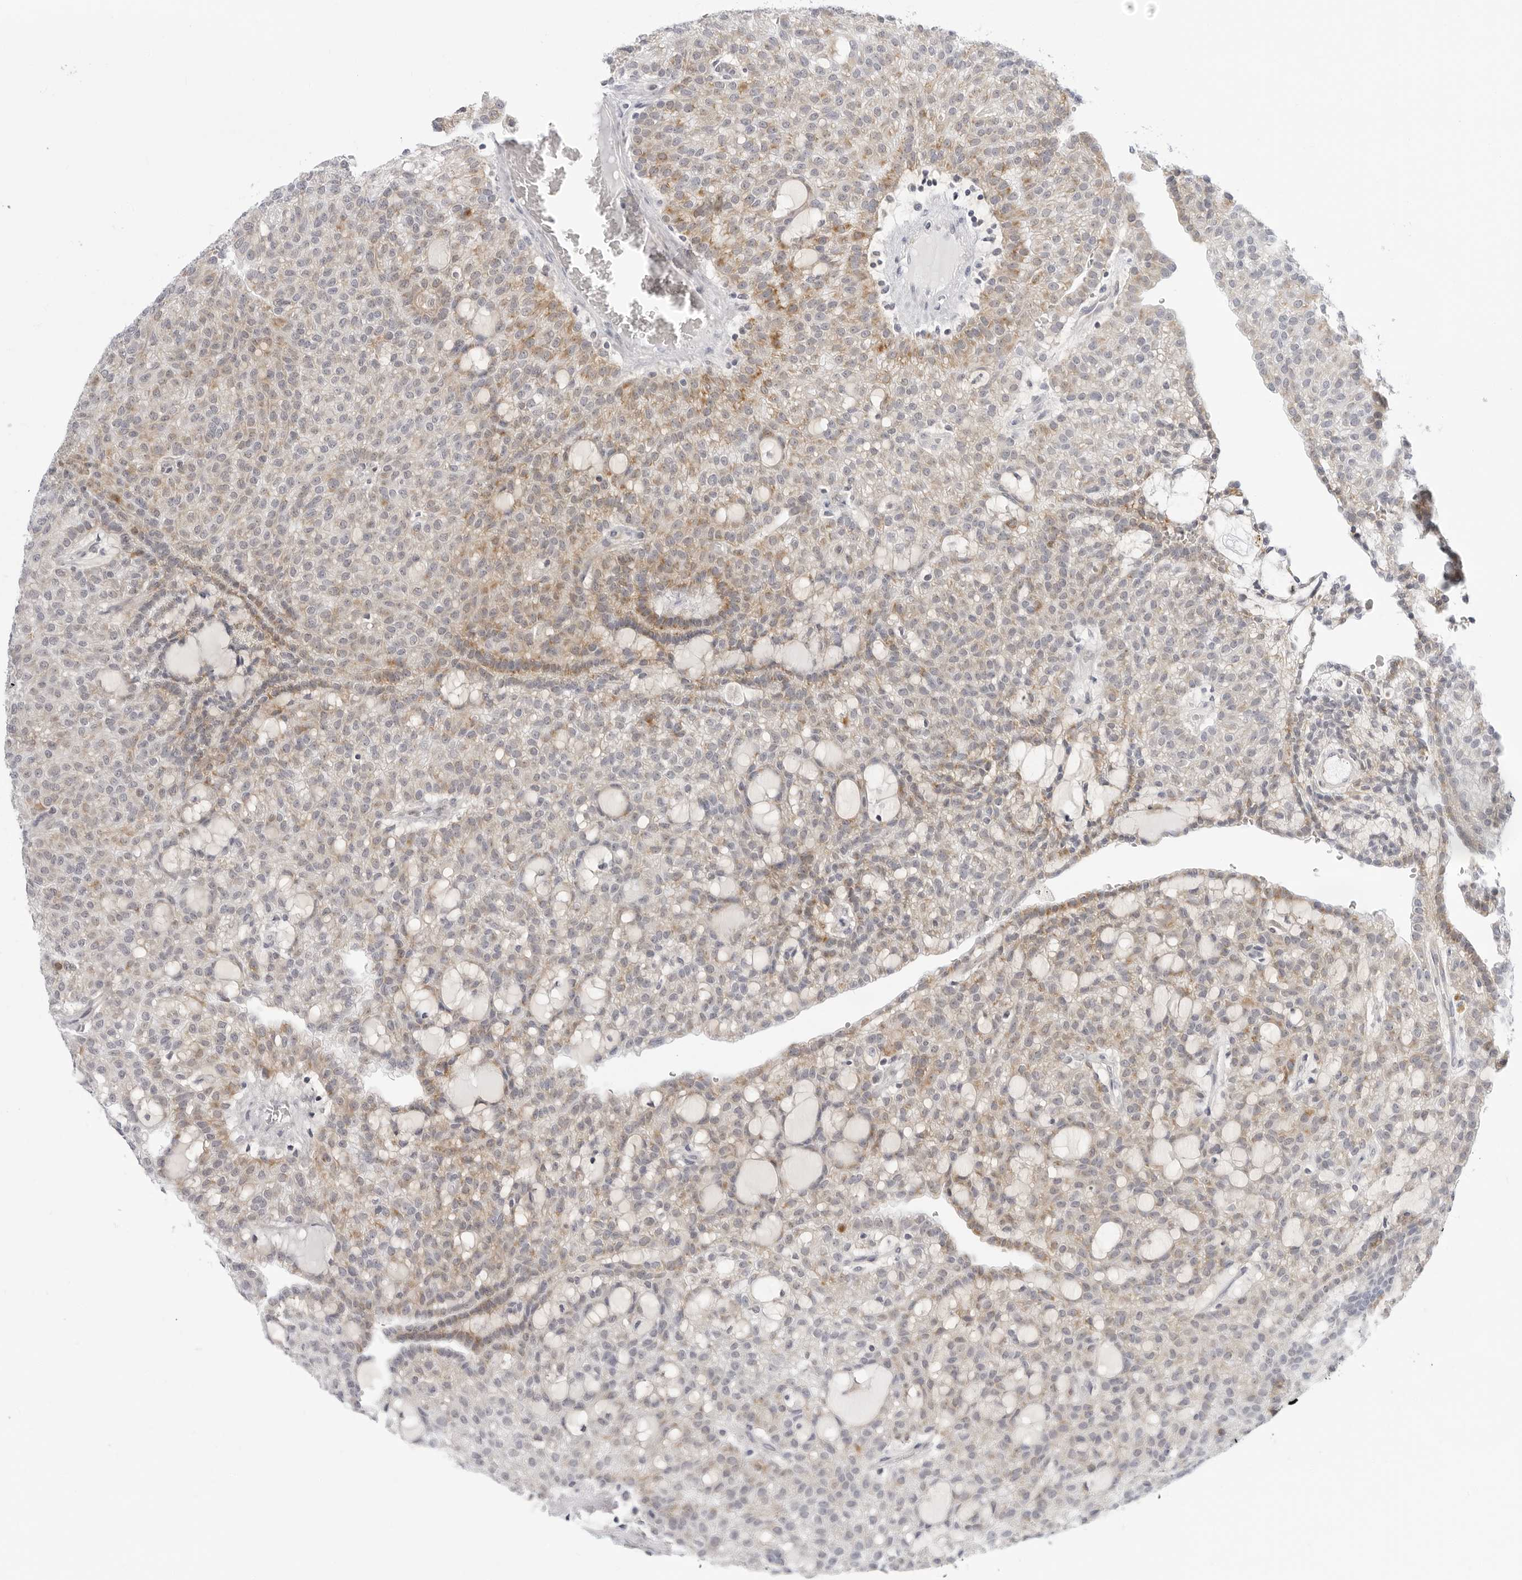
{"staining": {"intensity": "moderate", "quantity": "25%-75%", "location": "cytoplasmic/membranous"}, "tissue": "renal cancer", "cell_type": "Tumor cells", "image_type": "cancer", "snomed": [{"axis": "morphology", "description": "Adenocarcinoma, NOS"}, {"axis": "topography", "description": "Kidney"}], "caption": "Immunohistochemistry (IHC) staining of renal adenocarcinoma, which exhibits medium levels of moderate cytoplasmic/membranous expression in approximately 25%-75% of tumor cells indicating moderate cytoplasmic/membranous protein staining. The staining was performed using DAB (brown) for protein detection and nuclei were counterstained in hematoxylin (blue).", "gene": "CIART", "patient": {"sex": "male", "age": 63}}